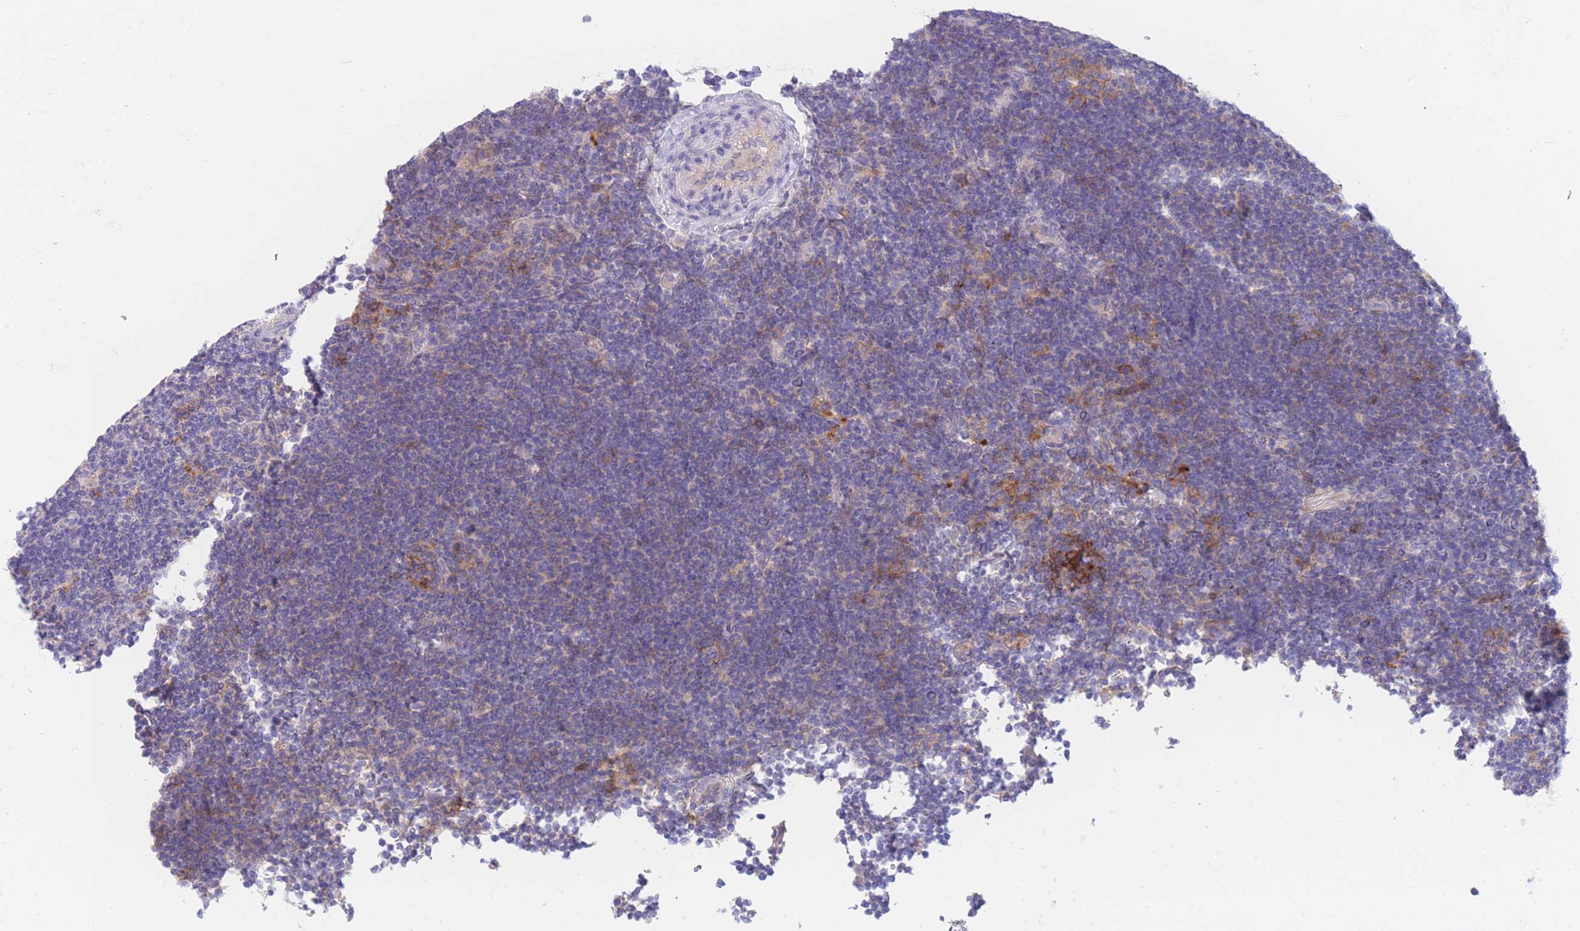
{"staining": {"intensity": "negative", "quantity": "none", "location": "none"}, "tissue": "lymphoma", "cell_type": "Tumor cells", "image_type": "cancer", "snomed": [{"axis": "morphology", "description": "Hodgkin's disease, NOS"}, {"axis": "topography", "description": "Lymph node"}], "caption": "Immunohistochemical staining of Hodgkin's disease exhibits no significant staining in tumor cells.", "gene": "PCDHB3", "patient": {"sex": "female", "age": 57}}